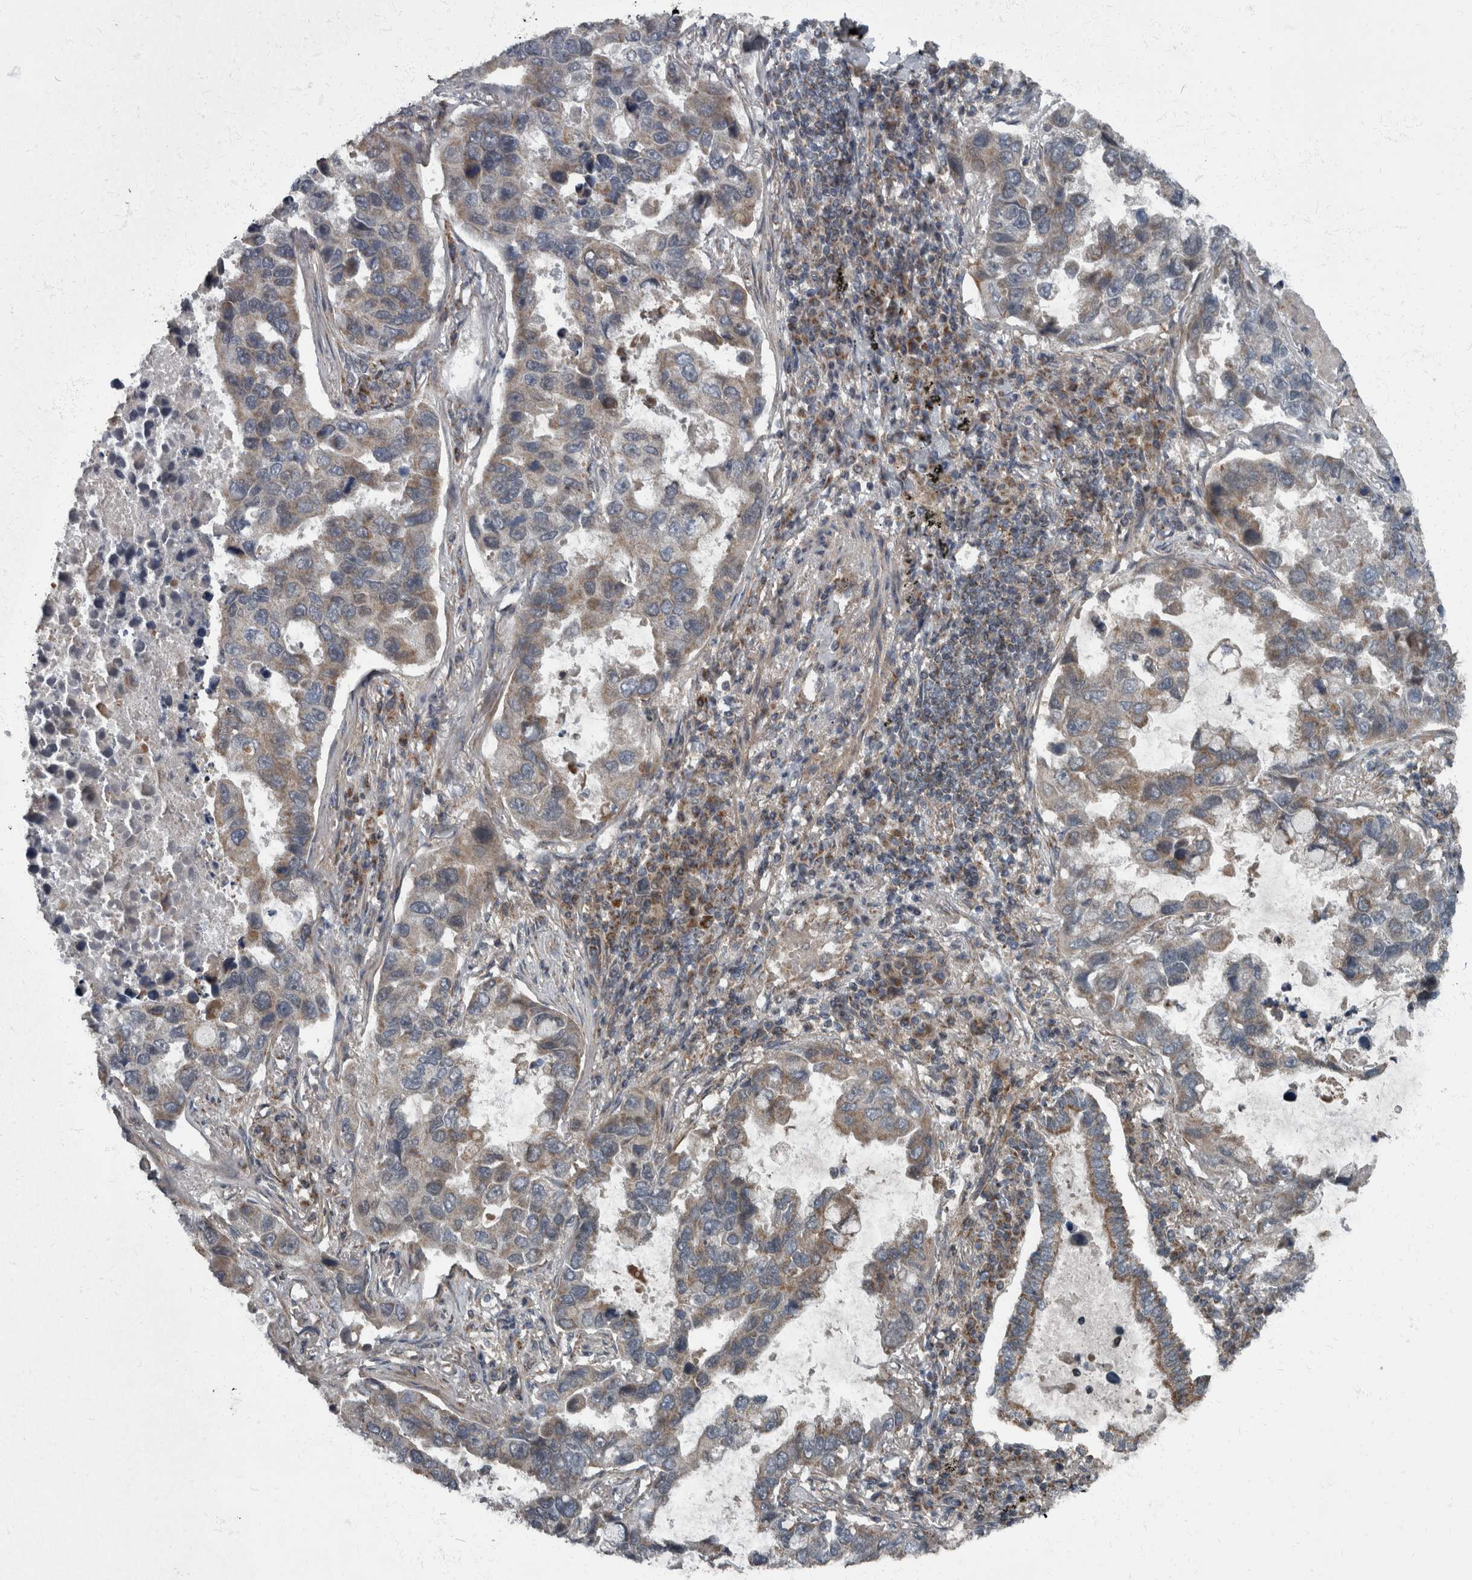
{"staining": {"intensity": "weak", "quantity": "25%-75%", "location": "cytoplasmic/membranous"}, "tissue": "lung cancer", "cell_type": "Tumor cells", "image_type": "cancer", "snomed": [{"axis": "morphology", "description": "Adenocarcinoma, NOS"}, {"axis": "topography", "description": "Lung"}], "caption": "Immunohistochemical staining of human adenocarcinoma (lung) shows low levels of weak cytoplasmic/membranous protein expression in about 25%-75% of tumor cells.", "gene": "RABGGTB", "patient": {"sex": "male", "age": 64}}